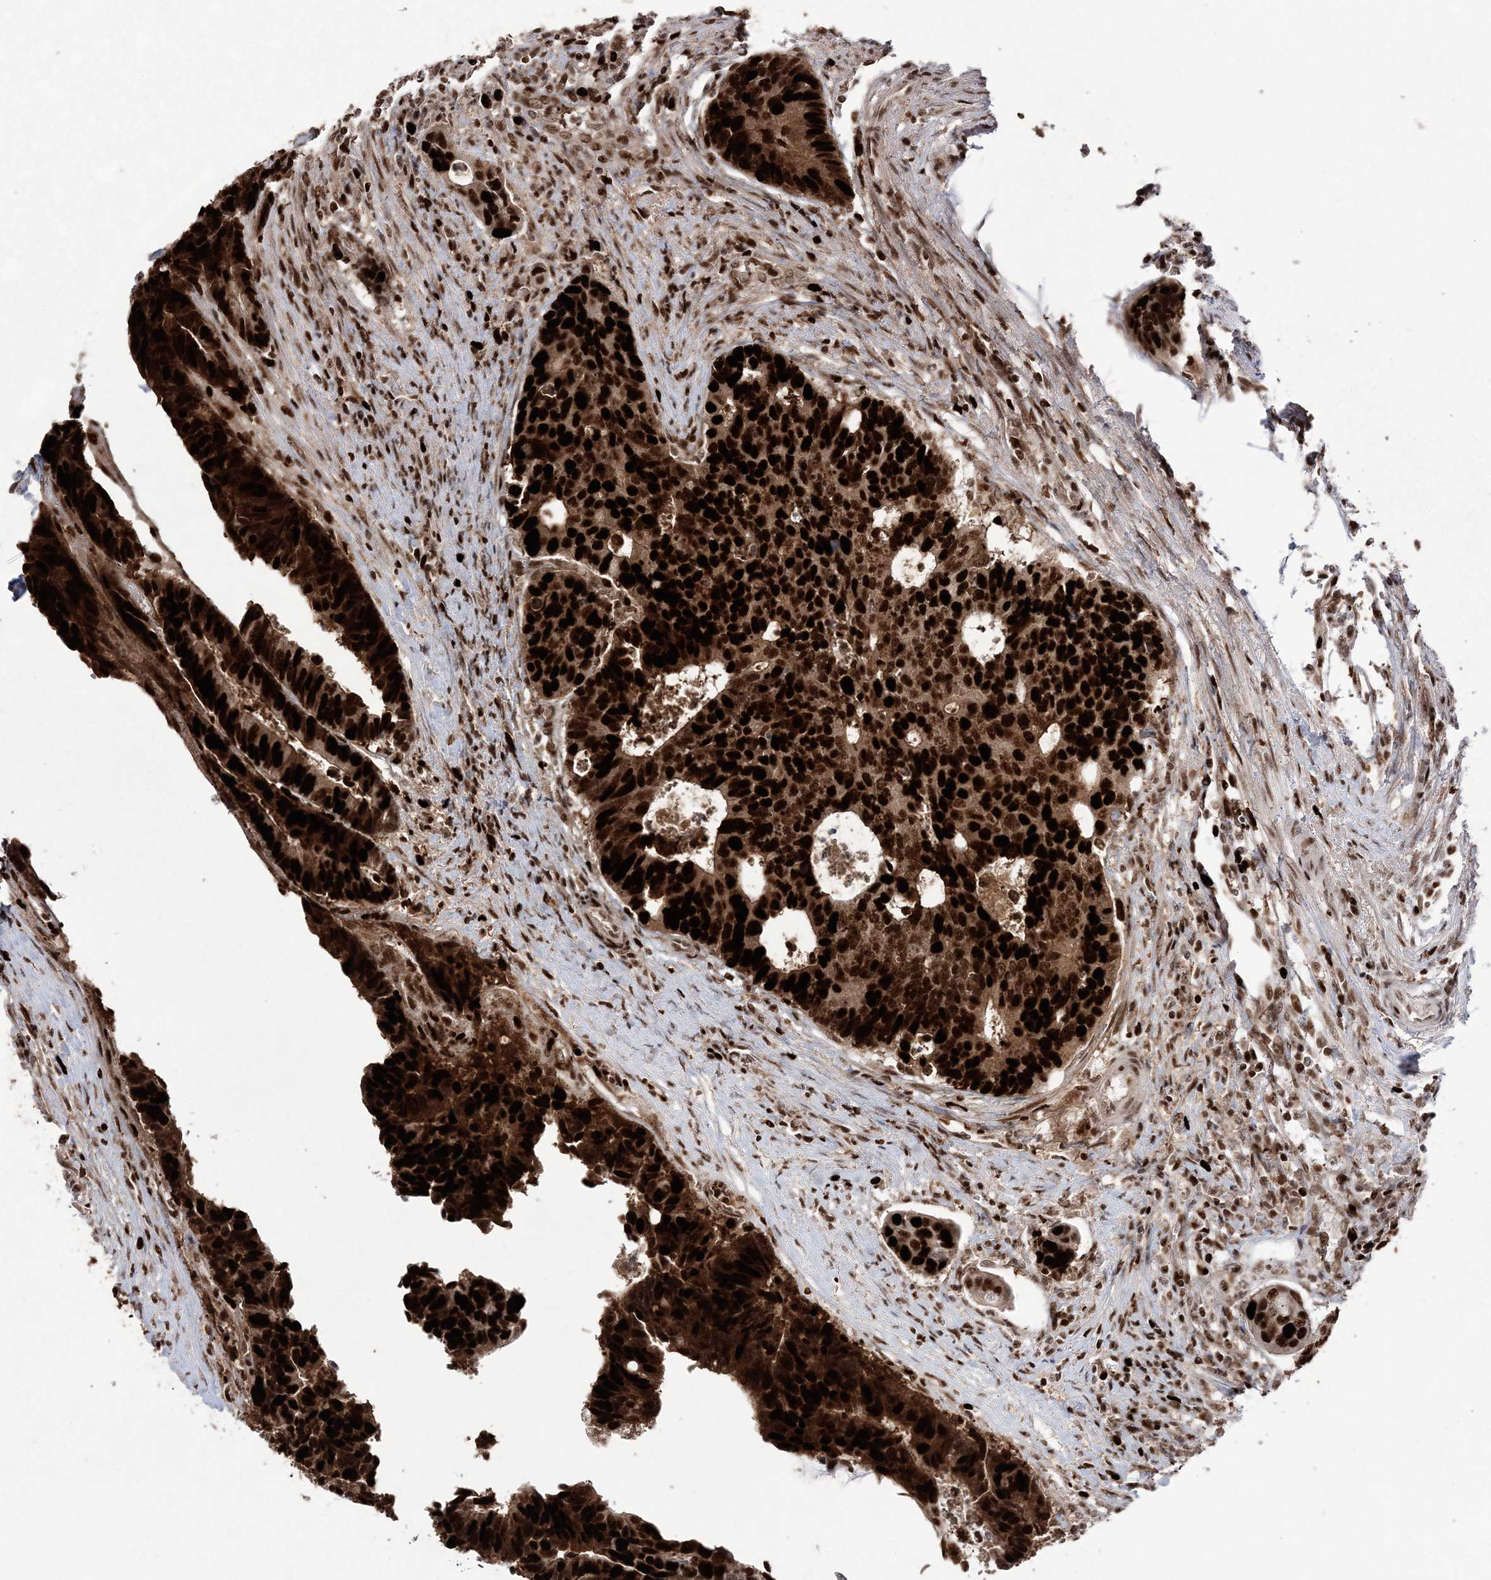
{"staining": {"intensity": "strong", "quantity": ">75%", "location": "cytoplasmic/membranous,nuclear"}, "tissue": "colorectal cancer", "cell_type": "Tumor cells", "image_type": "cancer", "snomed": [{"axis": "morphology", "description": "Adenocarcinoma, NOS"}, {"axis": "topography", "description": "Rectum"}], "caption": "A high amount of strong cytoplasmic/membranous and nuclear staining is appreciated in approximately >75% of tumor cells in colorectal adenocarcinoma tissue.", "gene": "LIG1", "patient": {"sex": "male", "age": 84}}